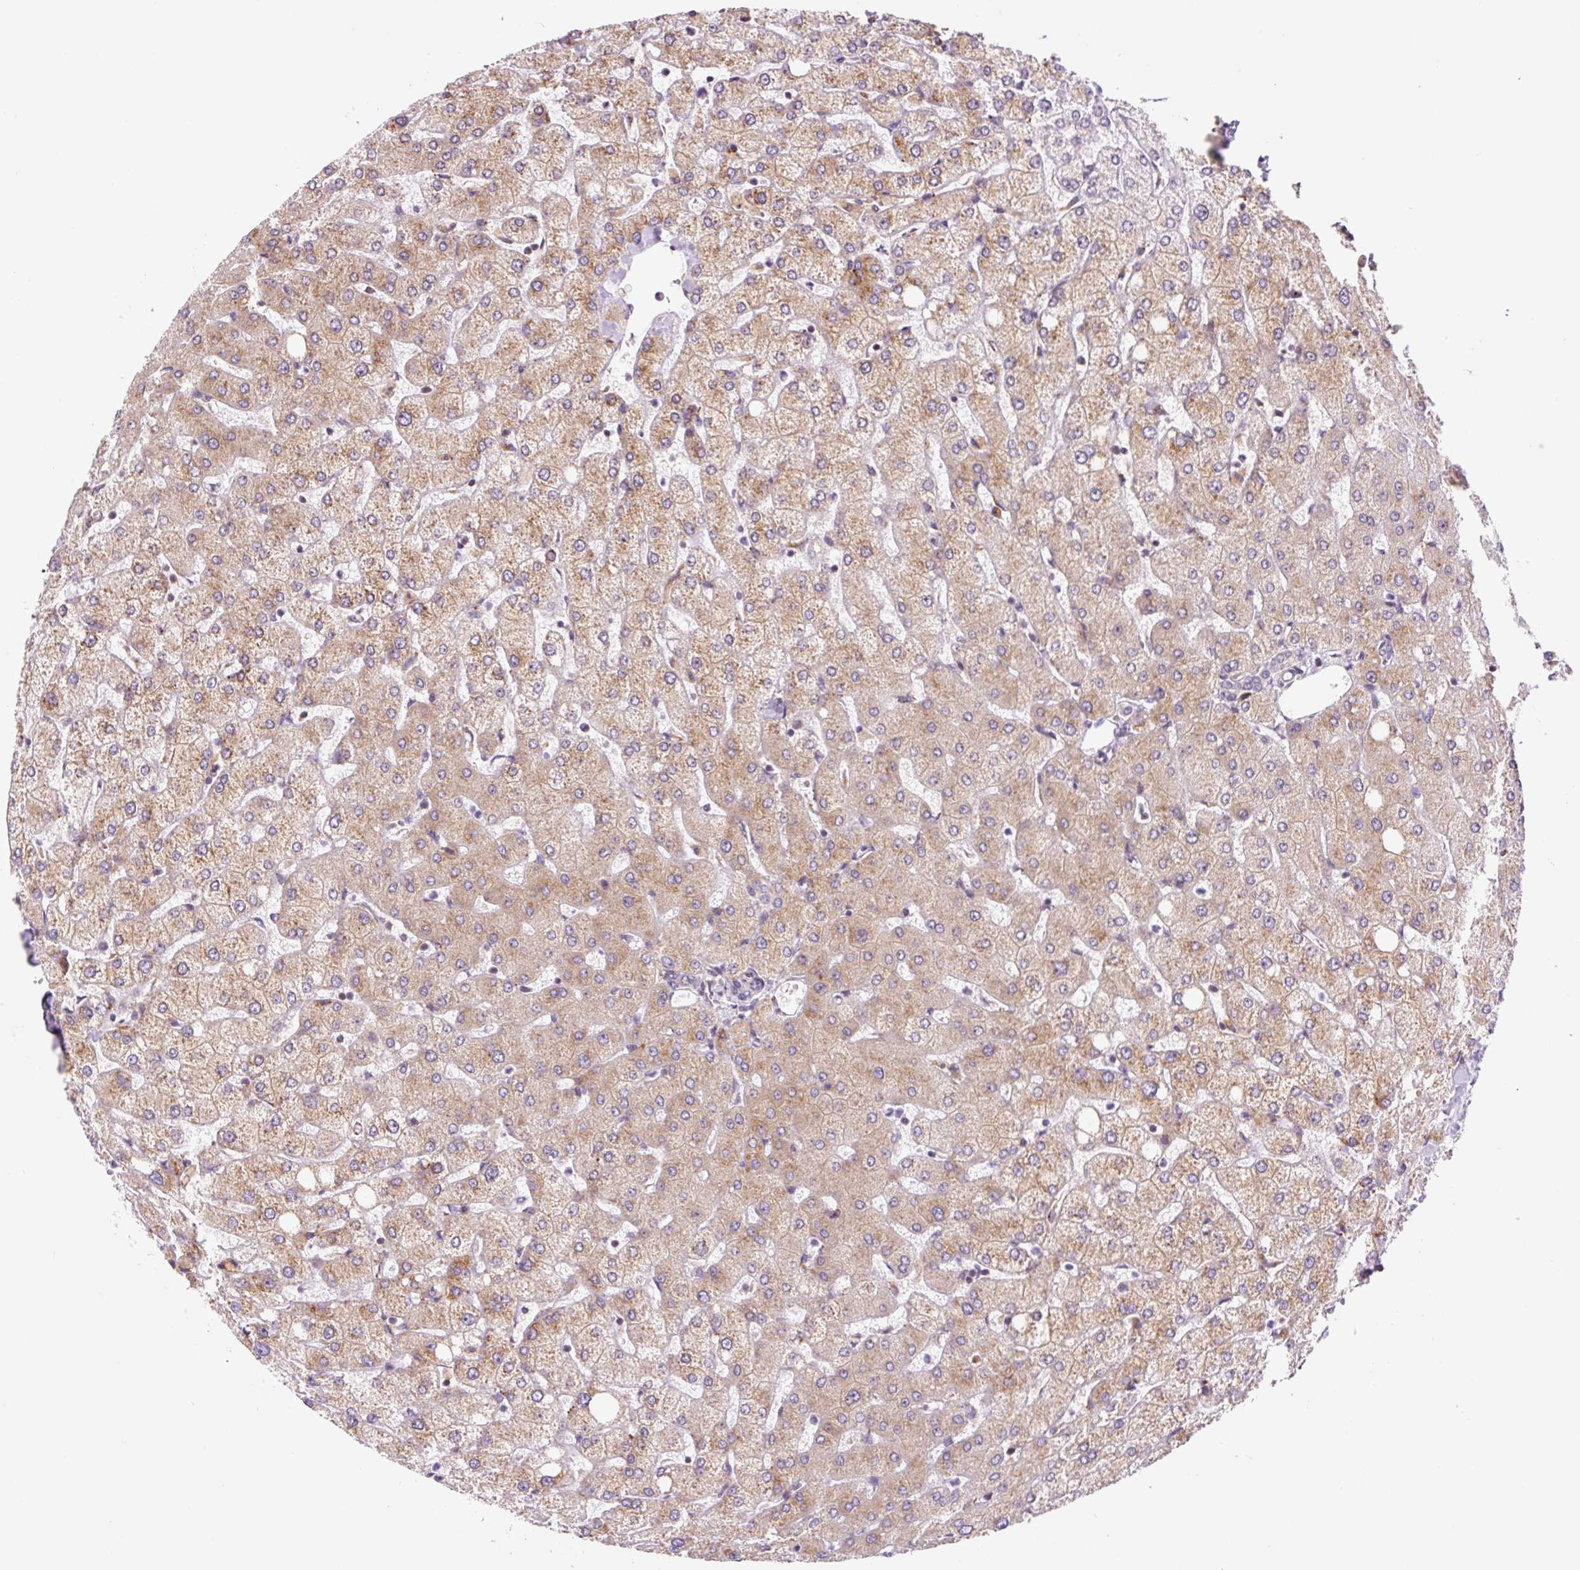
{"staining": {"intensity": "weak", "quantity": "25%-75%", "location": "cytoplasmic/membranous"}, "tissue": "liver", "cell_type": "Cholangiocytes", "image_type": "normal", "snomed": [{"axis": "morphology", "description": "Normal tissue, NOS"}, {"axis": "topography", "description": "Liver"}], "caption": "Immunohistochemistry staining of normal liver, which shows low levels of weak cytoplasmic/membranous staining in about 25%-75% of cholangiocytes indicating weak cytoplasmic/membranous protein staining. The staining was performed using DAB (brown) for protein detection and nuclei were counterstained in hematoxylin (blue).", "gene": "RPL41", "patient": {"sex": "female", "age": 54}}